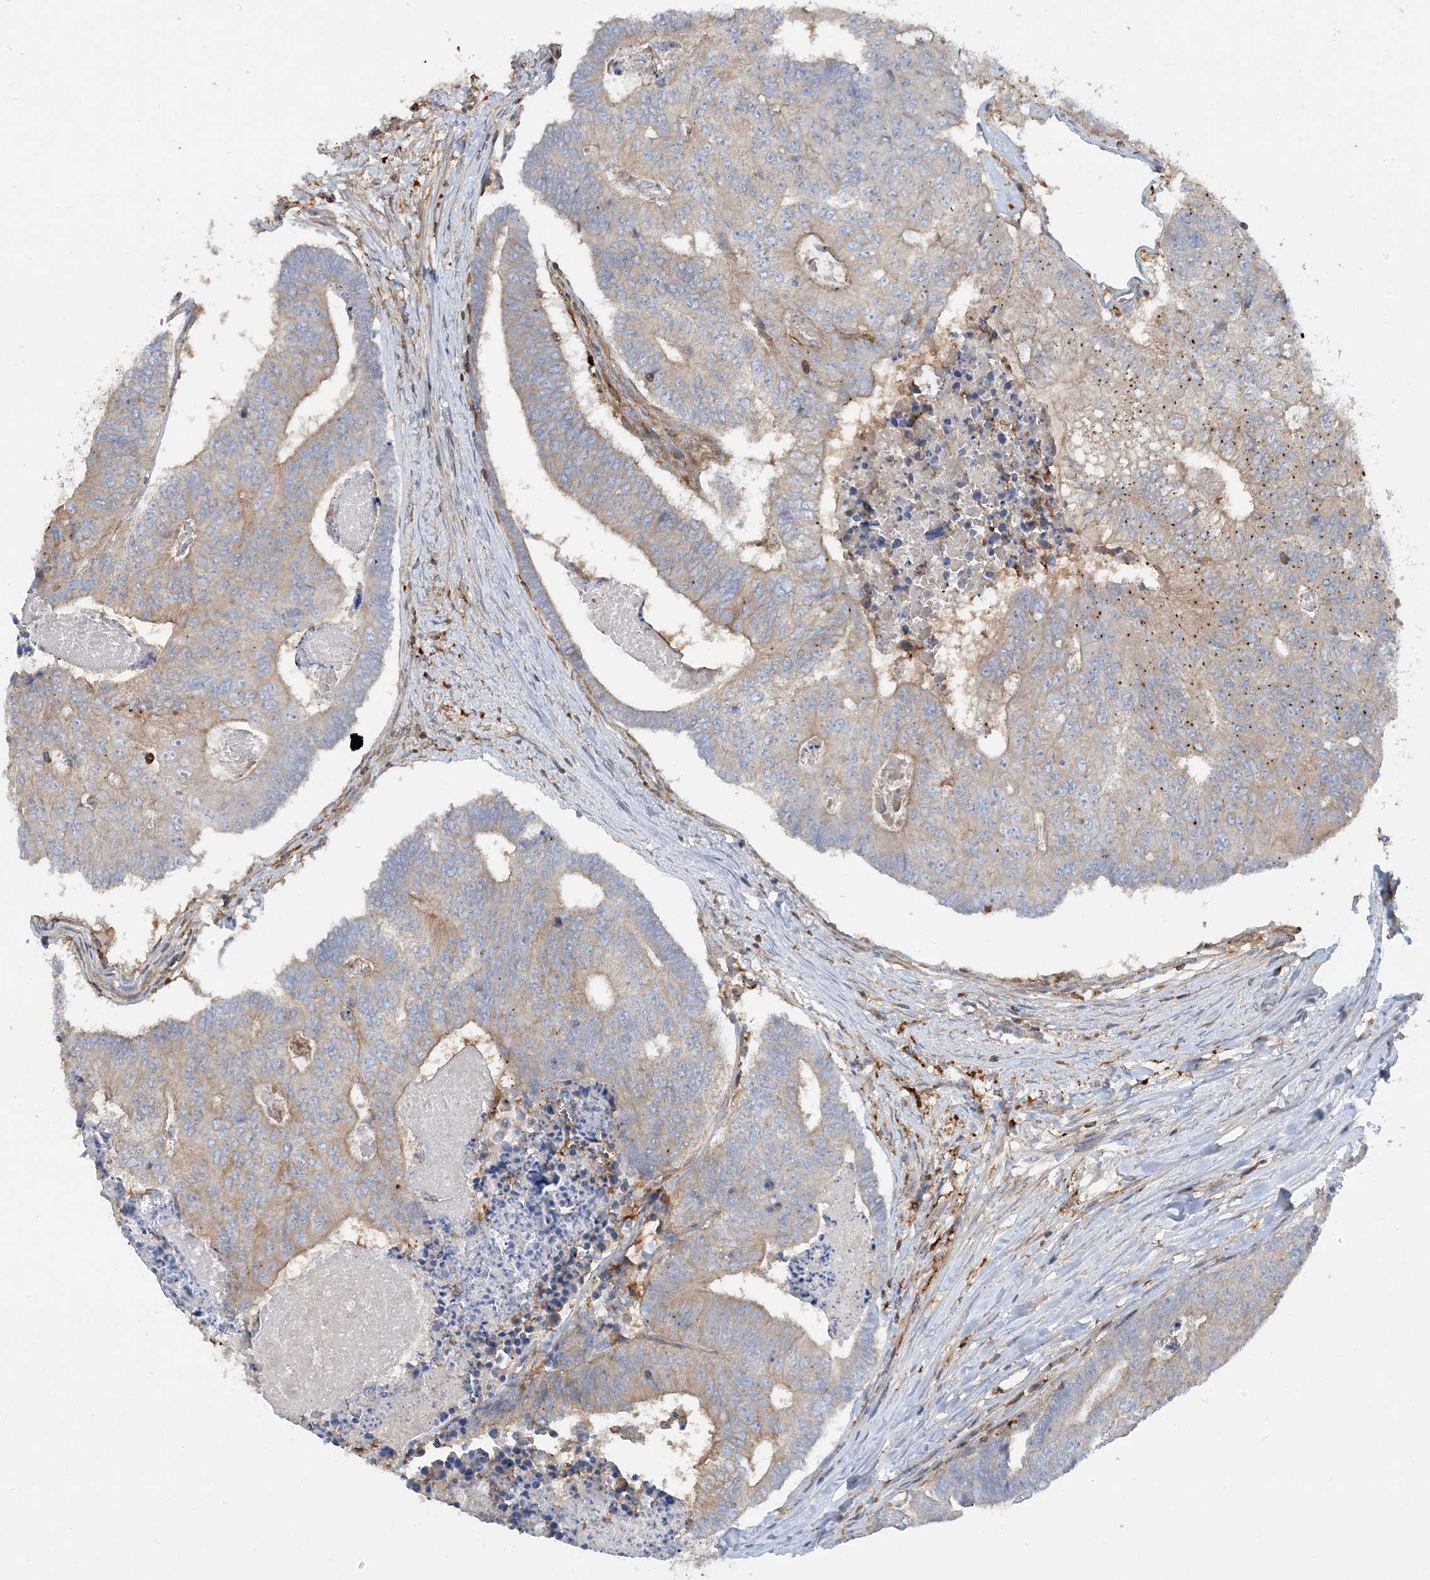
{"staining": {"intensity": "weak", "quantity": "25%-75%", "location": "cytoplasmic/membranous"}, "tissue": "colorectal cancer", "cell_type": "Tumor cells", "image_type": "cancer", "snomed": [{"axis": "morphology", "description": "Adenocarcinoma, NOS"}, {"axis": "topography", "description": "Colon"}], "caption": "IHC histopathology image of colorectal adenocarcinoma stained for a protein (brown), which displays low levels of weak cytoplasmic/membranous staining in about 25%-75% of tumor cells.", "gene": "SFMBT2", "patient": {"sex": "female", "age": 67}}